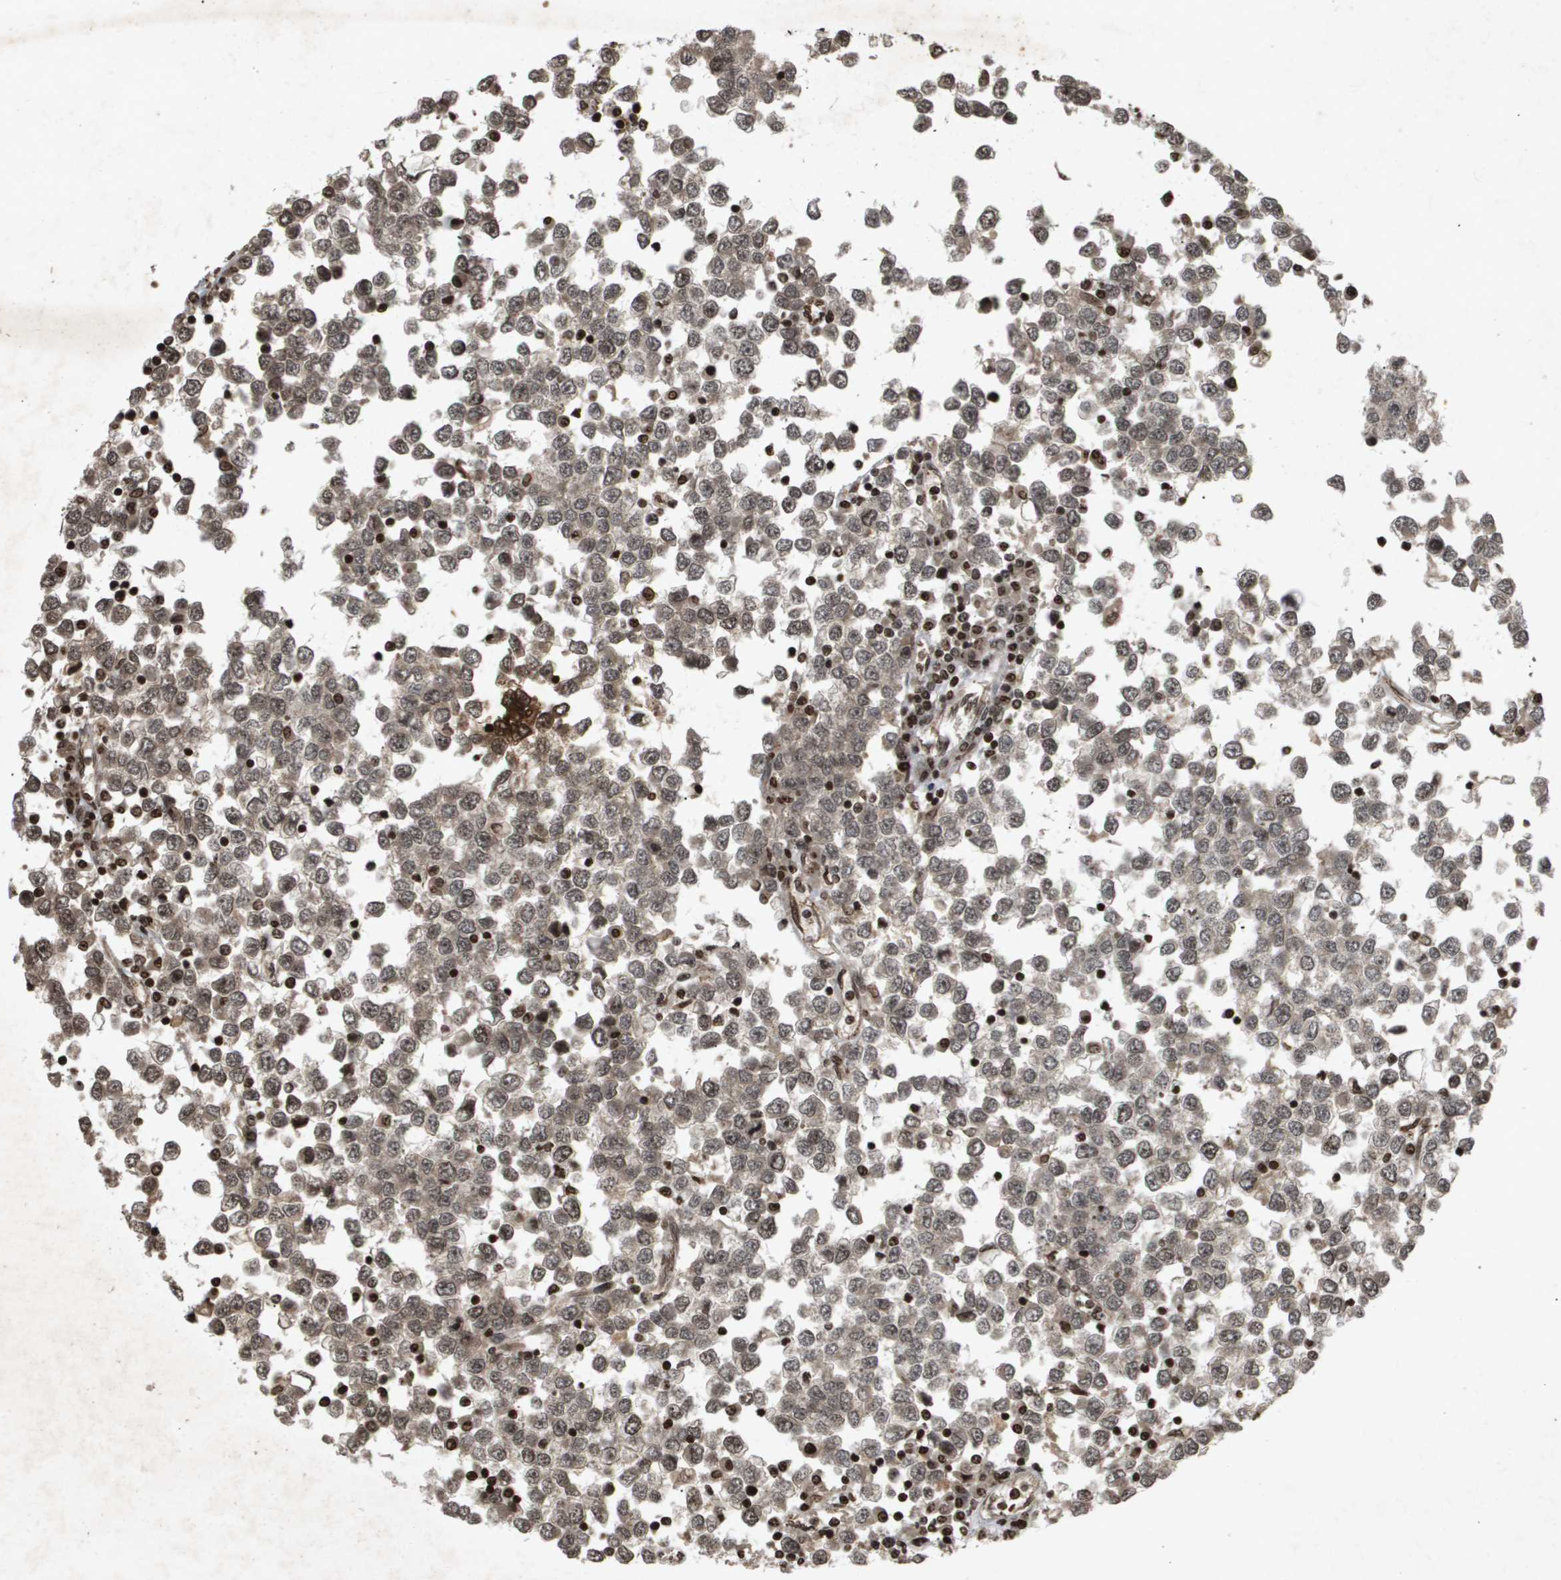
{"staining": {"intensity": "weak", "quantity": "25%-75%", "location": "cytoplasmic/membranous"}, "tissue": "testis cancer", "cell_type": "Tumor cells", "image_type": "cancer", "snomed": [{"axis": "morphology", "description": "Seminoma, NOS"}, {"axis": "topography", "description": "Testis"}], "caption": "Protein expression analysis of human testis cancer reveals weak cytoplasmic/membranous expression in about 25%-75% of tumor cells.", "gene": "HSPA6", "patient": {"sex": "male", "age": 65}}